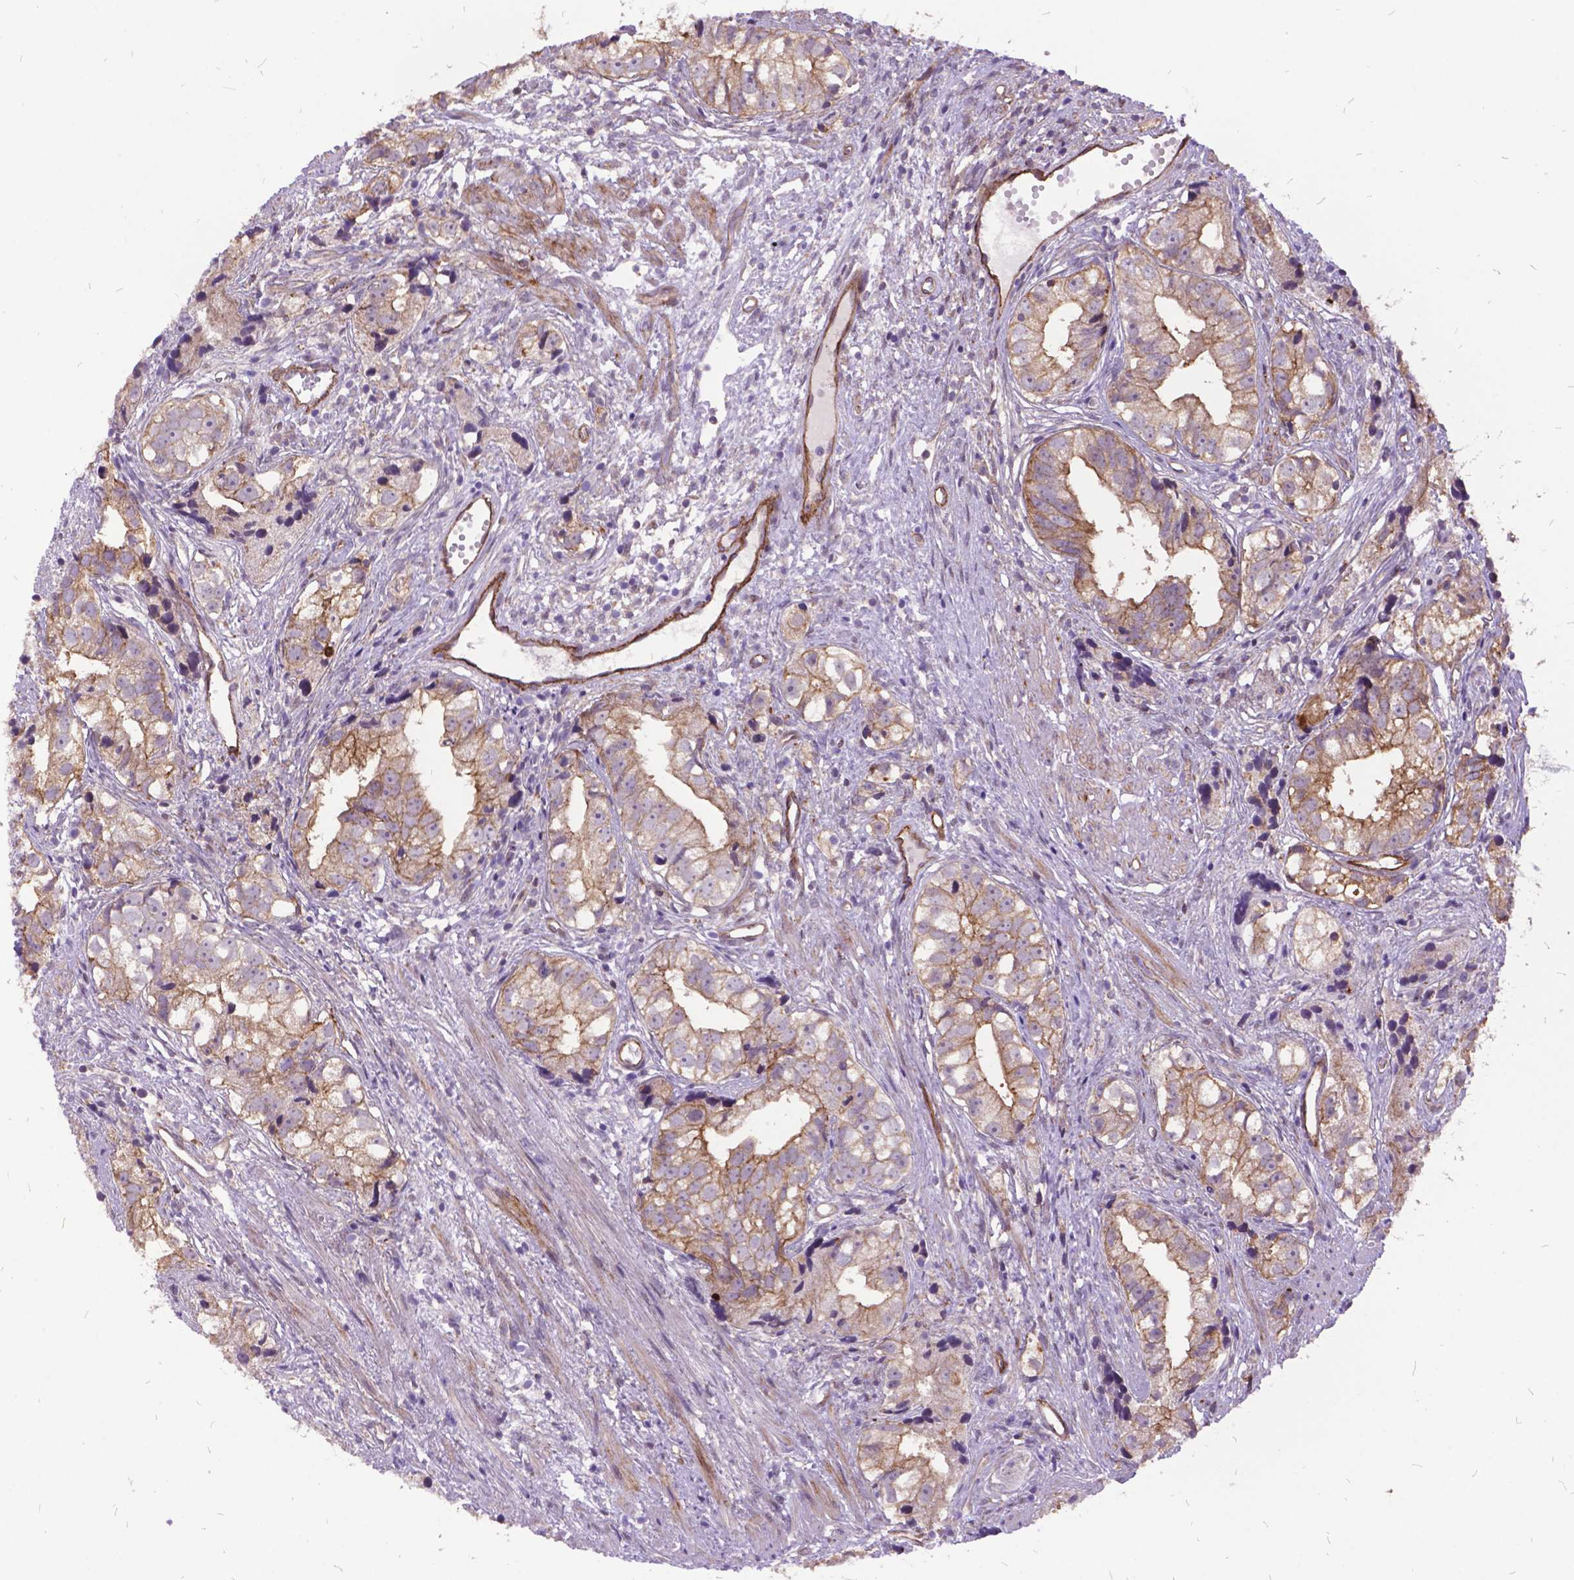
{"staining": {"intensity": "weak", "quantity": ">75%", "location": "cytoplasmic/membranous"}, "tissue": "prostate cancer", "cell_type": "Tumor cells", "image_type": "cancer", "snomed": [{"axis": "morphology", "description": "Adenocarcinoma, High grade"}, {"axis": "topography", "description": "Prostate"}], "caption": "DAB immunohistochemical staining of prostate cancer exhibits weak cytoplasmic/membranous protein staining in about >75% of tumor cells.", "gene": "GRB7", "patient": {"sex": "male", "age": 68}}